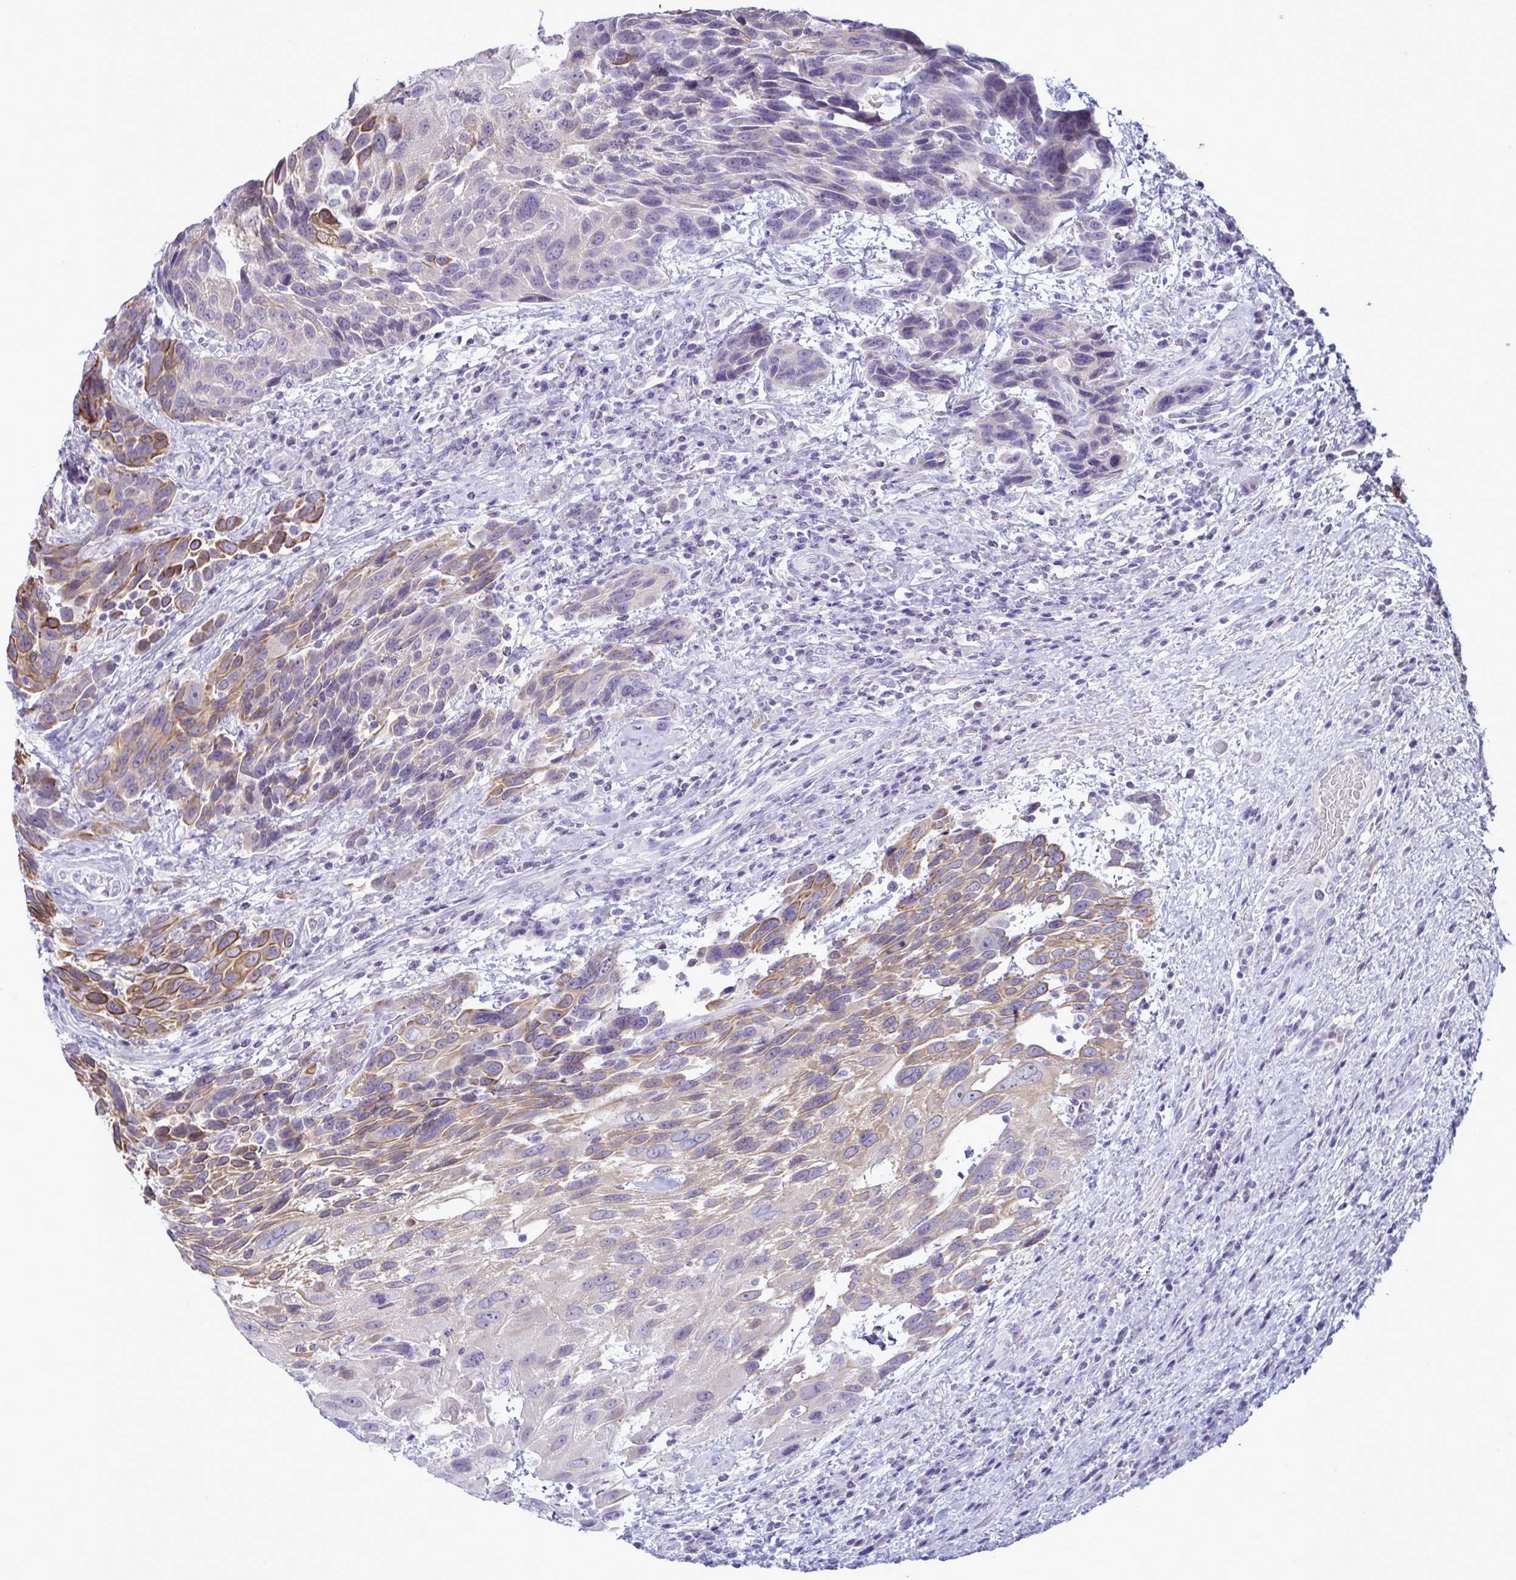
{"staining": {"intensity": "moderate", "quantity": "25%-75%", "location": "cytoplasmic/membranous"}, "tissue": "urothelial cancer", "cell_type": "Tumor cells", "image_type": "cancer", "snomed": [{"axis": "morphology", "description": "Urothelial carcinoma, High grade"}, {"axis": "topography", "description": "Urinary bladder"}], "caption": "The histopathology image exhibits staining of urothelial carcinoma (high-grade), revealing moderate cytoplasmic/membranous protein expression (brown color) within tumor cells.", "gene": "TENT5D", "patient": {"sex": "female", "age": 70}}